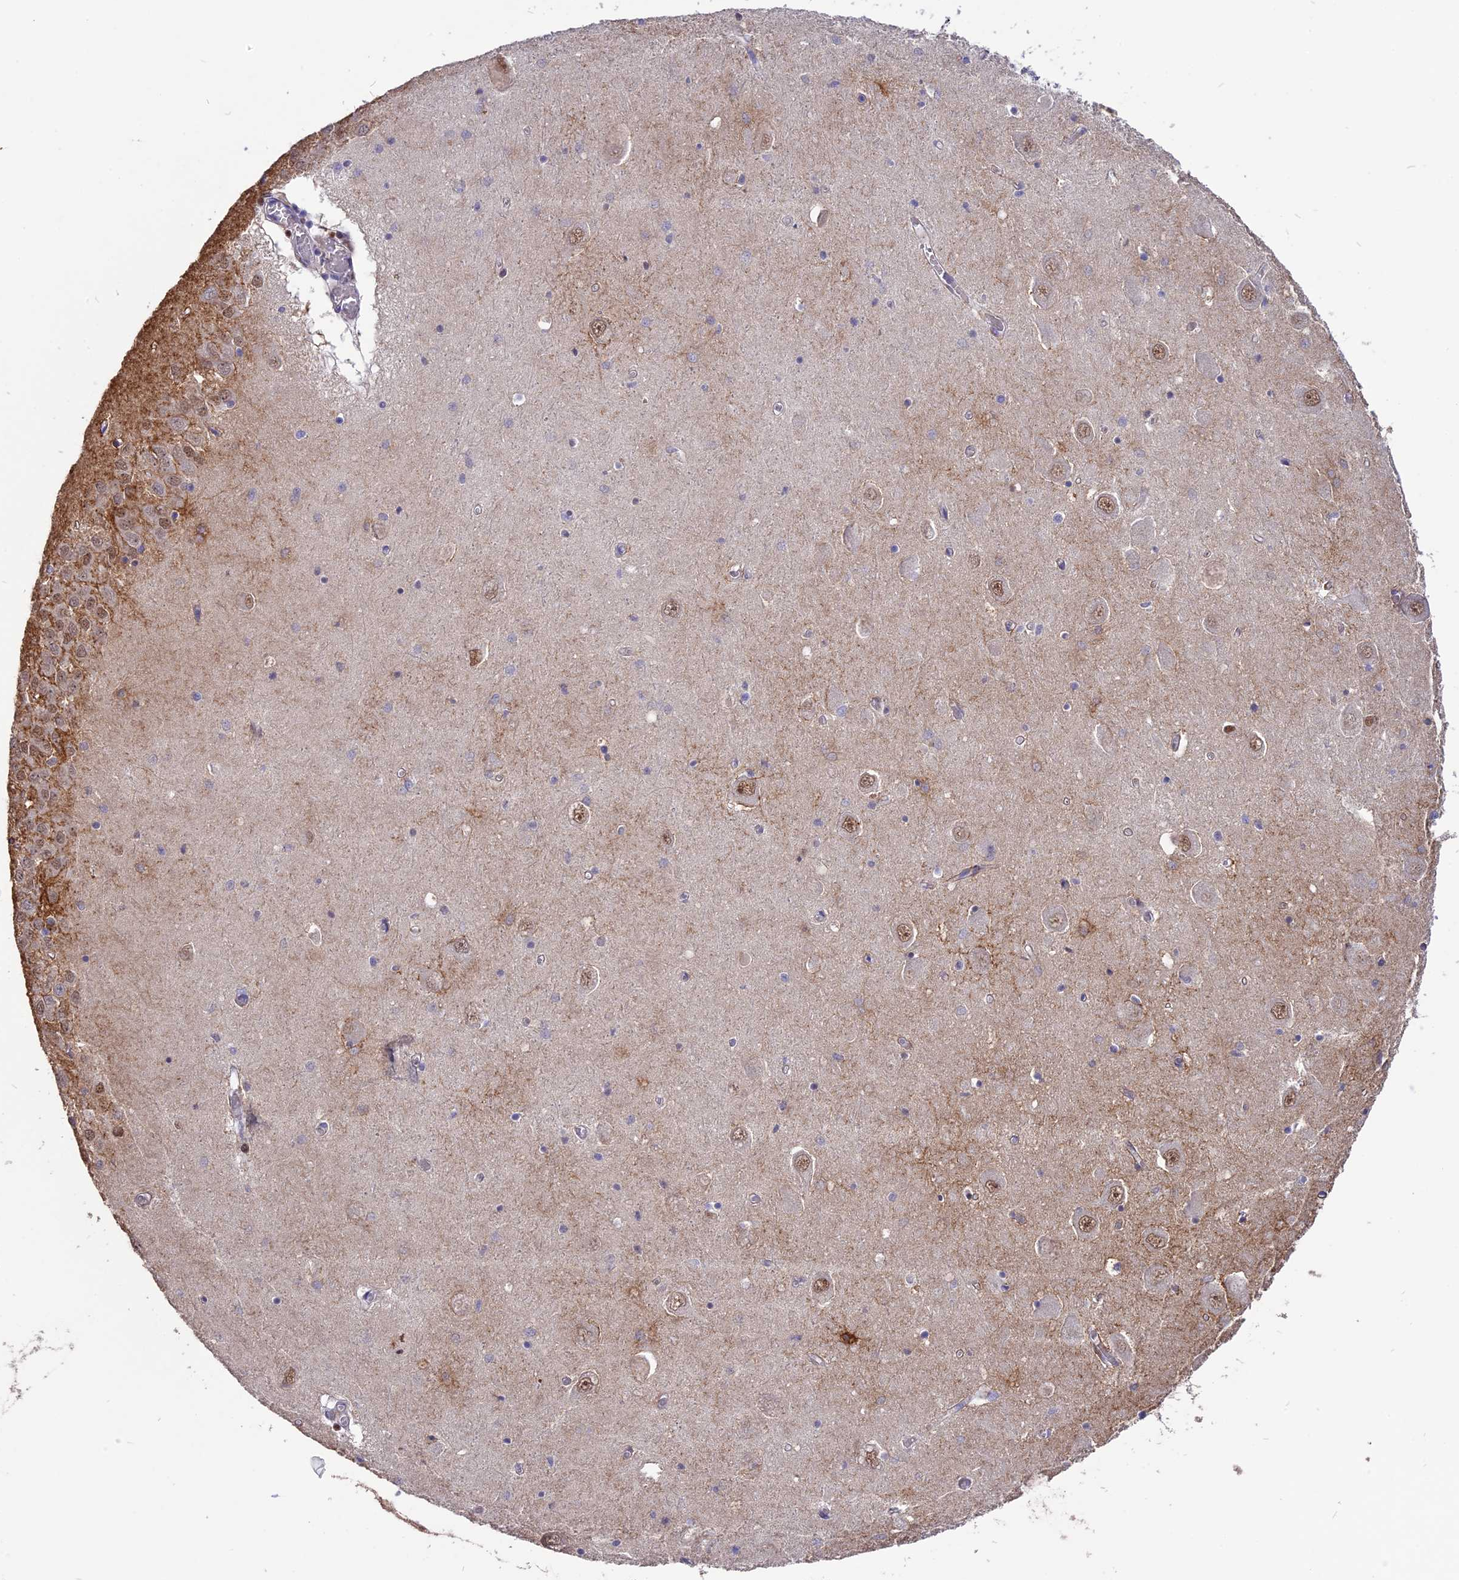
{"staining": {"intensity": "moderate", "quantity": "<25%", "location": "cytoplasmic/membranous"}, "tissue": "hippocampus", "cell_type": "Glial cells", "image_type": "normal", "snomed": [{"axis": "morphology", "description": "Normal tissue, NOS"}, {"axis": "topography", "description": "Hippocampus"}], "caption": "IHC (DAB (3,3'-diaminobenzidine)) staining of unremarkable human hippocampus reveals moderate cytoplasmic/membranous protein expression in approximately <25% of glial cells. The staining was performed using DAB, with brown indicating positive protein expression. Nuclei are stained blue with hematoxylin.", "gene": "TMEM263", "patient": {"sex": "male", "age": 70}}